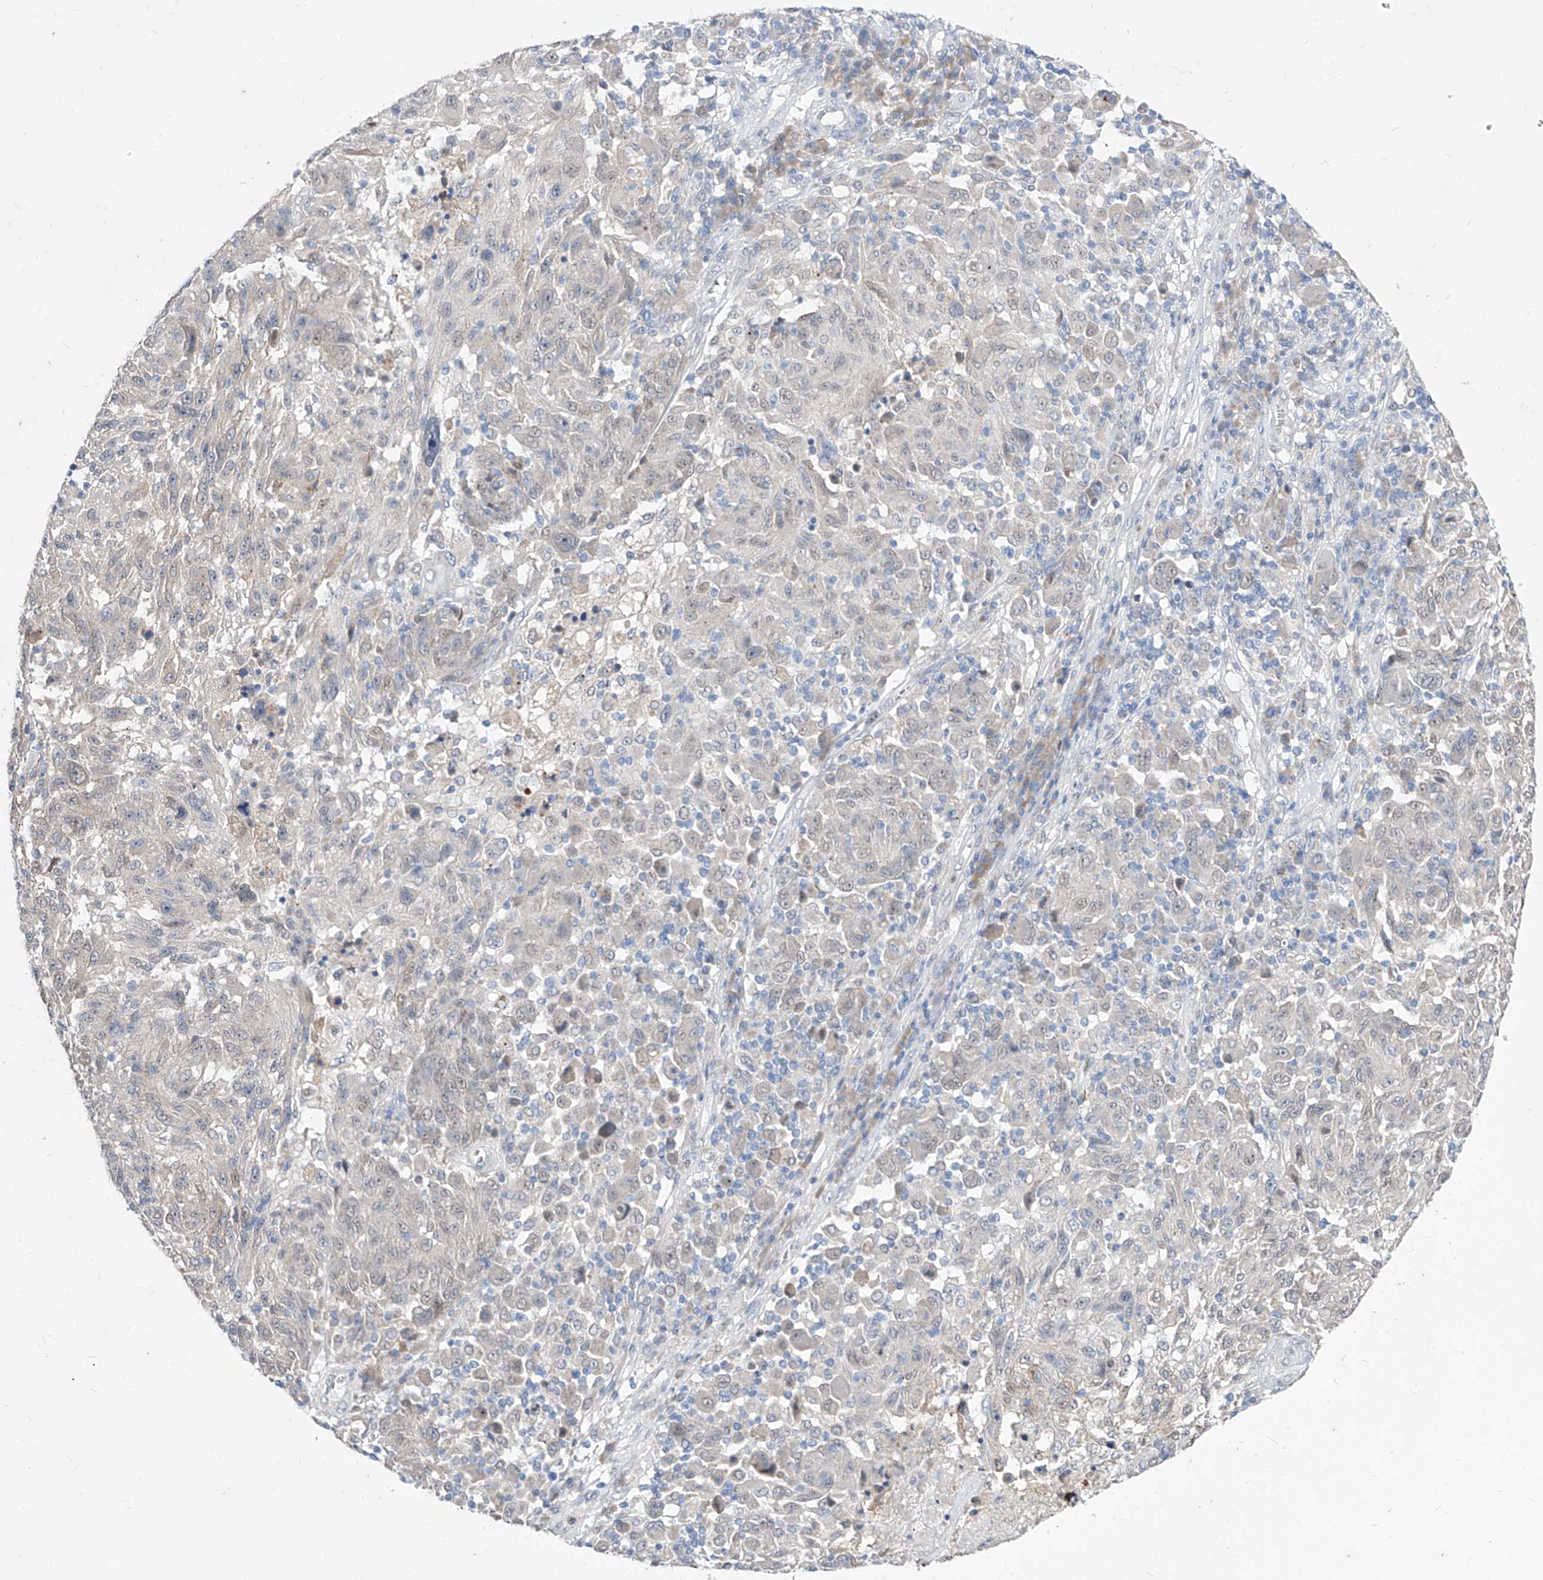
{"staining": {"intensity": "weak", "quantity": "<25%", "location": "nuclear"}, "tissue": "melanoma", "cell_type": "Tumor cells", "image_type": "cancer", "snomed": [{"axis": "morphology", "description": "Malignant melanoma, NOS"}, {"axis": "topography", "description": "Skin"}], "caption": "An image of malignant melanoma stained for a protein shows no brown staining in tumor cells.", "gene": "BROX", "patient": {"sex": "male", "age": 53}}